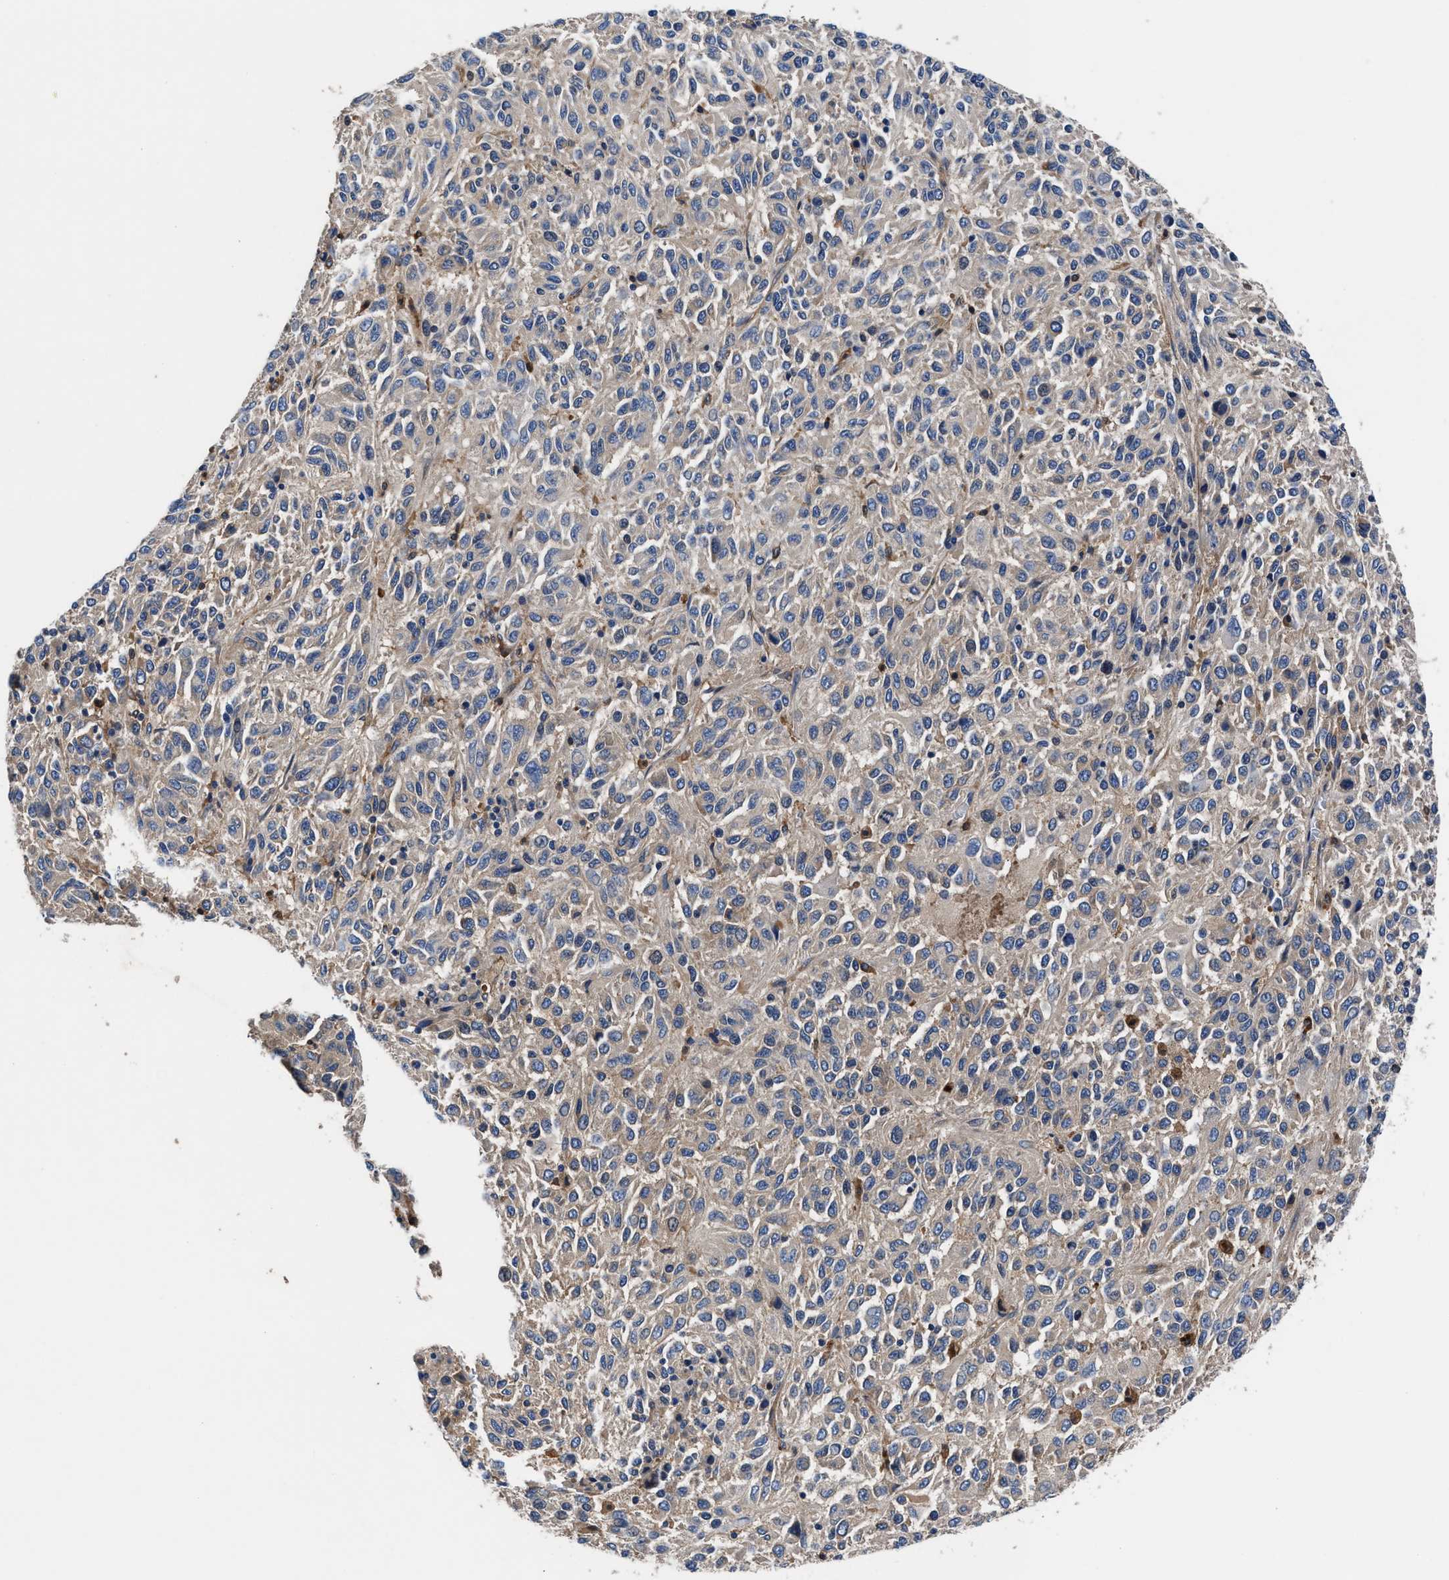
{"staining": {"intensity": "negative", "quantity": "none", "location": "none"}, "tissue": "melanoma", "cell_type": "Tumor cells", "image_type": "cancer", "snomed": [{"axis": "morphology", "description": "Malignant melanoma, Metastatic site"}, {"axis": "topography", "description": "Lung"}], "caption": "This histopathology image is of melanoma stained with immunohistochemistry (IHC) to label a protein in brown with the nuclei are counter-stained blue. There is no staining in tumor cells. (DAB immunohistochemistry (IHC) visualized using brightfield microscopy, high magnification).", "gene": "SH3GL1", "patient": {"sex": "male", "age": 64}}